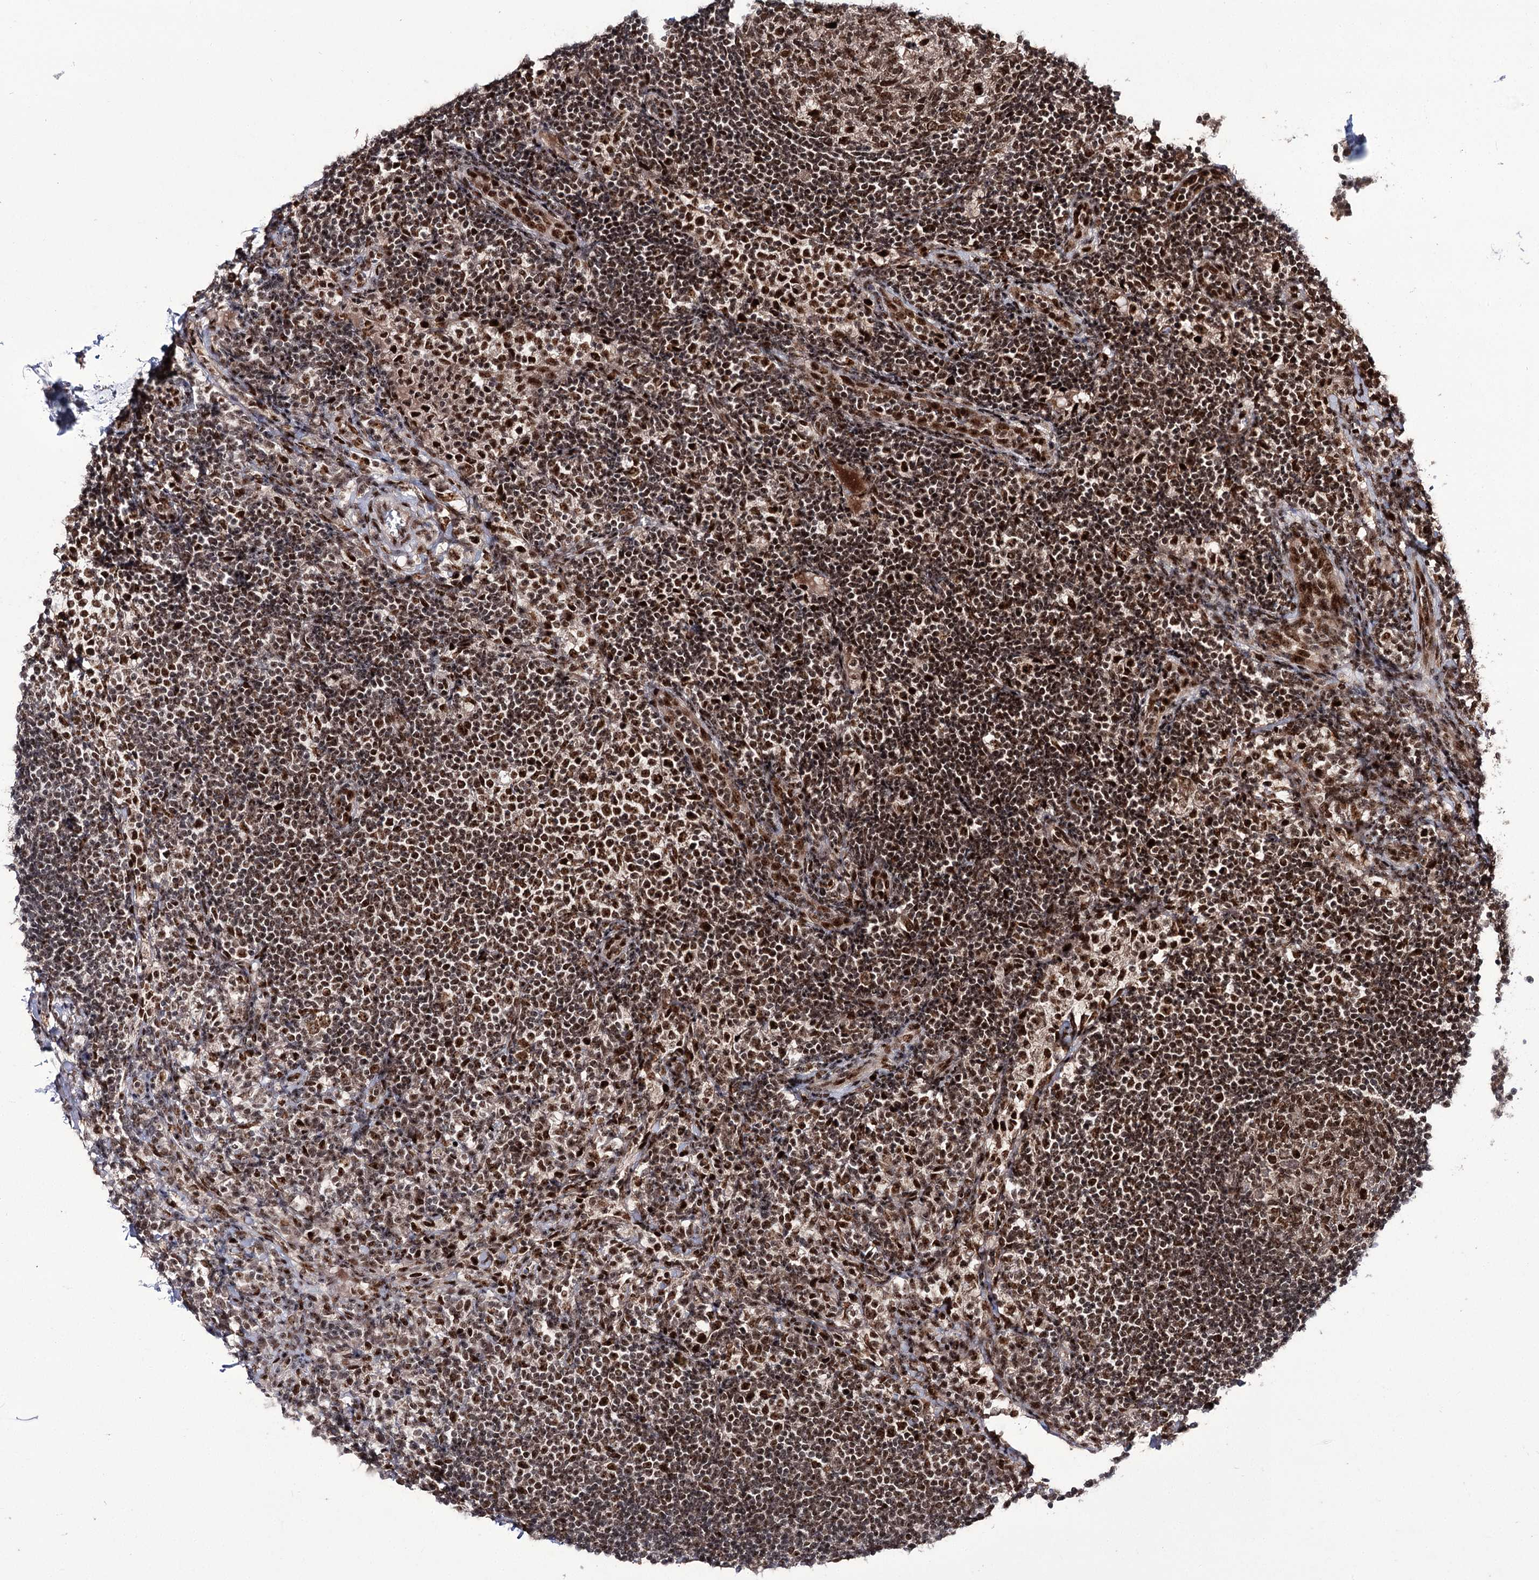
{"staining": {"intensity": "moderate", "quantity": ">75%", "location": "nuclear"}, "tissue": "lymph node", "cell_type": "Germinal center cells", "image_type": "normal", "snomed": [{"axis": "morphology", "description": "Normal tissue, NOS"}, {"axis": "topography", "description": "Lymph node"}], "caption": "Protein expression by immunohistochemistry shows moderate nuclear staining in about >75% of germinal center cells in benign lymph node. Nuclei are stained in blue.", "gene": "ERCC3", "patient": {"sex": "female", "age": 53}}